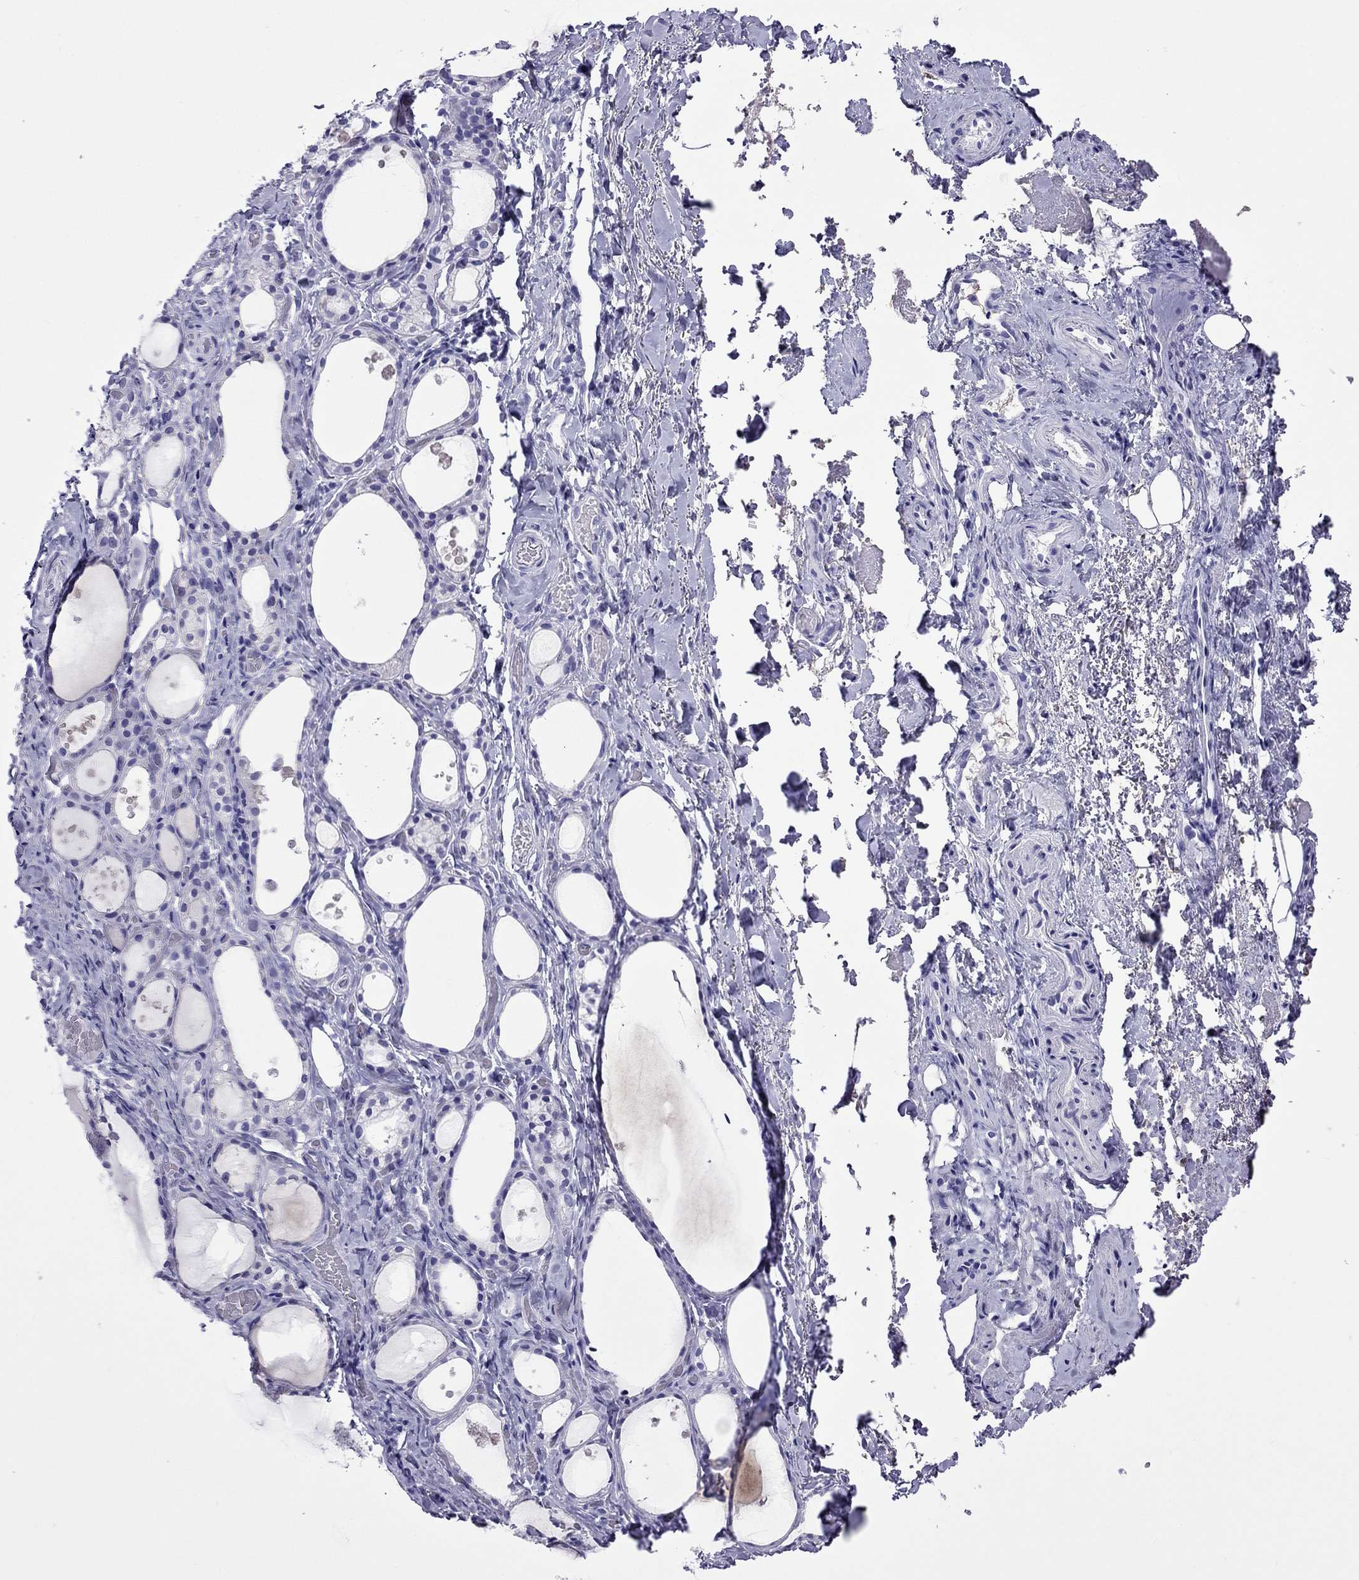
{"staining": {"intensity": "negative", "quantity": "none", "location": "none"}, "tissue": "thyroid gland", "cell_type": "Glandular cells", "image_type": "normal", "snomed": [{"axis": "morphology", "description": "Normal tissue, NOS"}, {"axis": "topography", "description": "Thyroid gland"}], "caption": "DAB immunohistochemical staining of benign human thyroid gland exhibits no significant expression in glandular cells.", "gene": "ARR3", "patient": {"sex": "male", "age": 68}}